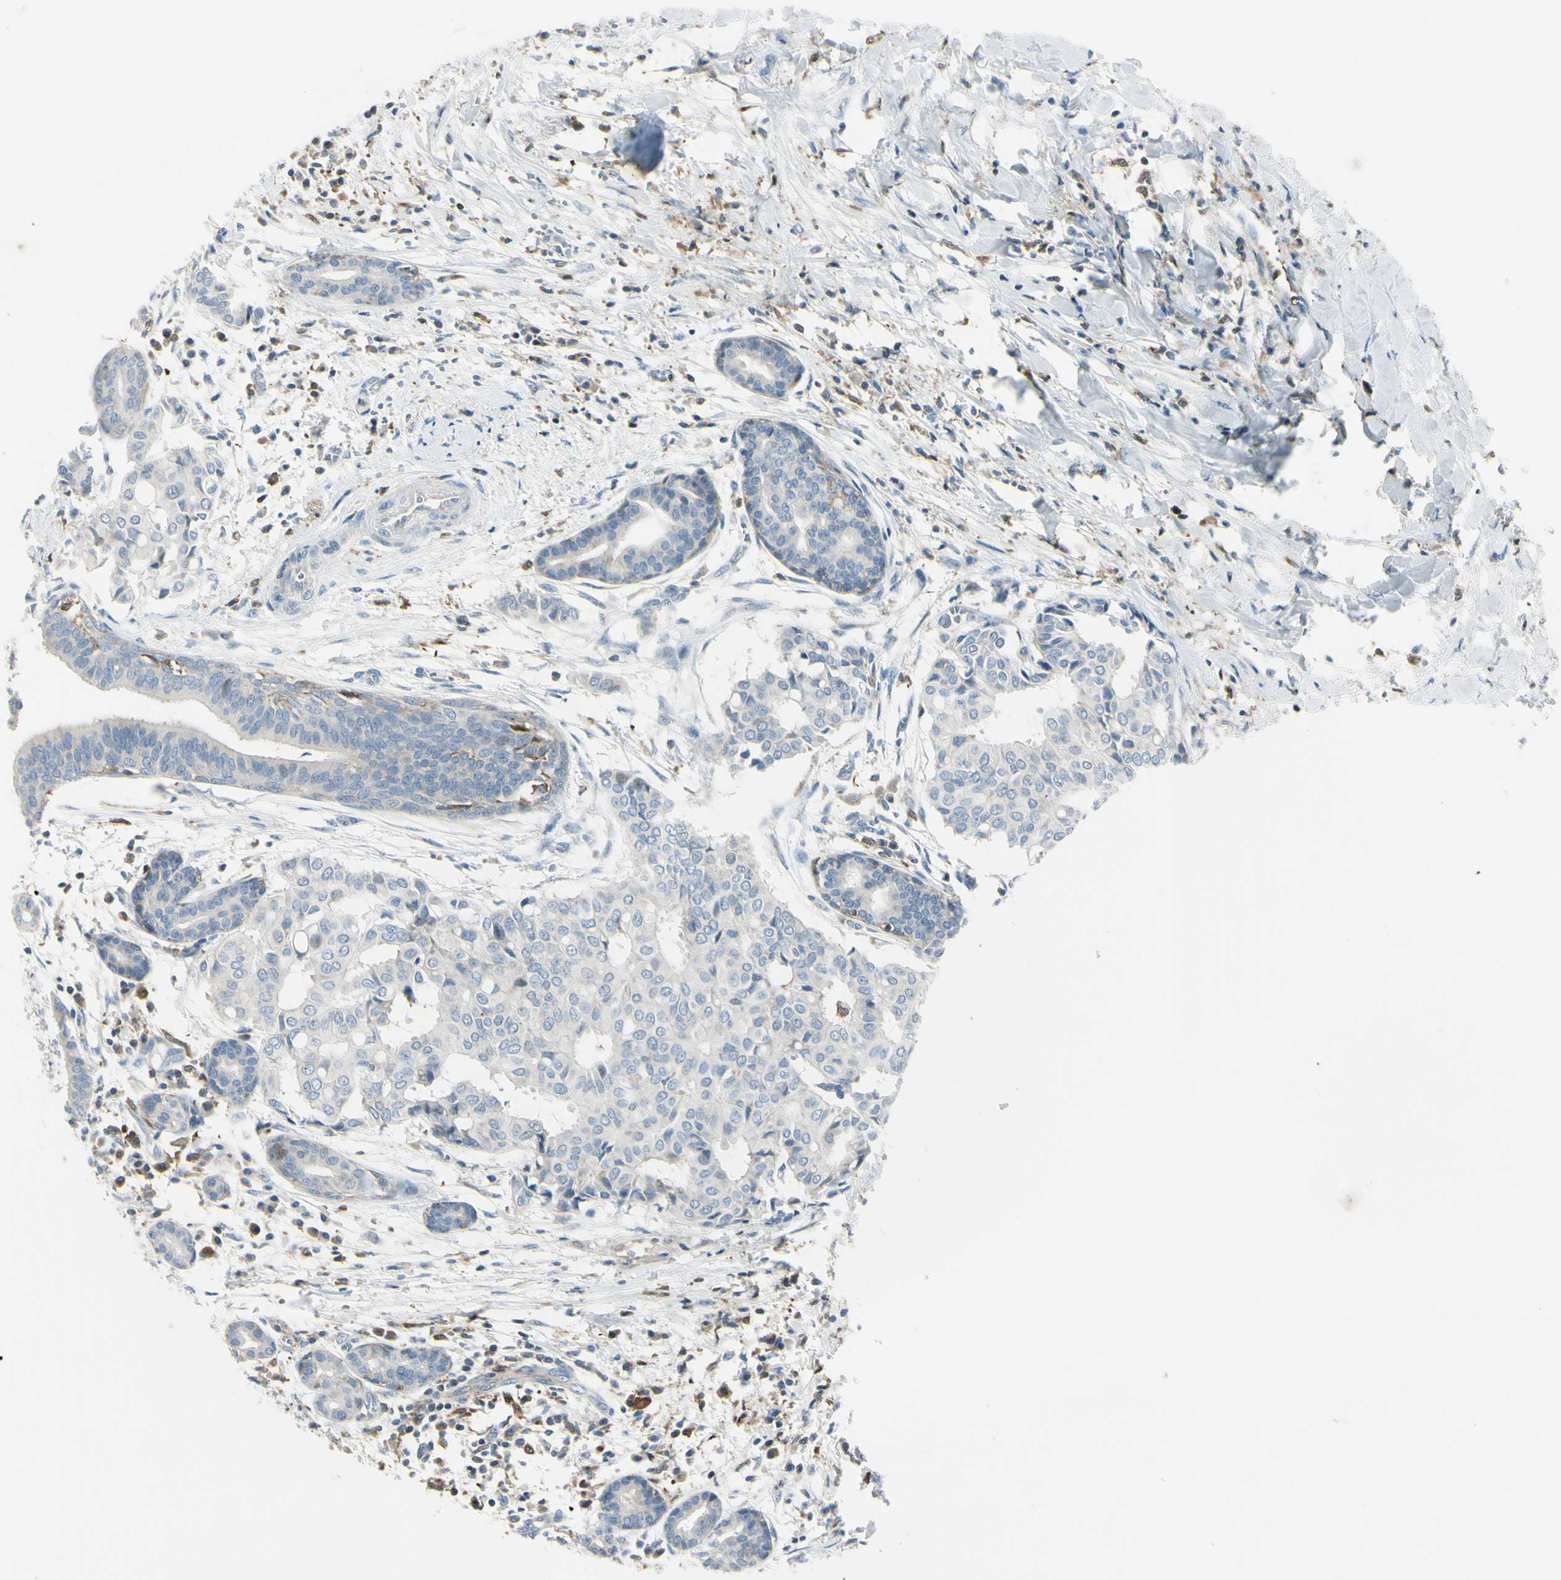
{"staining": {"intensity": "weak", "quantity": "25%-75%", "location": "cytoplasmic/membranous"}, "tissue": "head and neck cancer", "cell_type": "Tumor cells", "image_type": "cancer", "snomed": [{"axis": "morphology", "description": "Adenocarcinoma, NOS"}, {"axis": "topography", "description": "Salivary gland"}, {"axis": "topography", "description": "Head-Neck"}], "caption": "Human adenocarcinoma (head and neck) stained with a protein marker displays weak staining in tumor cells.", "gene": "CYRIB", "patient": {"sex": "female", "age": 59}}